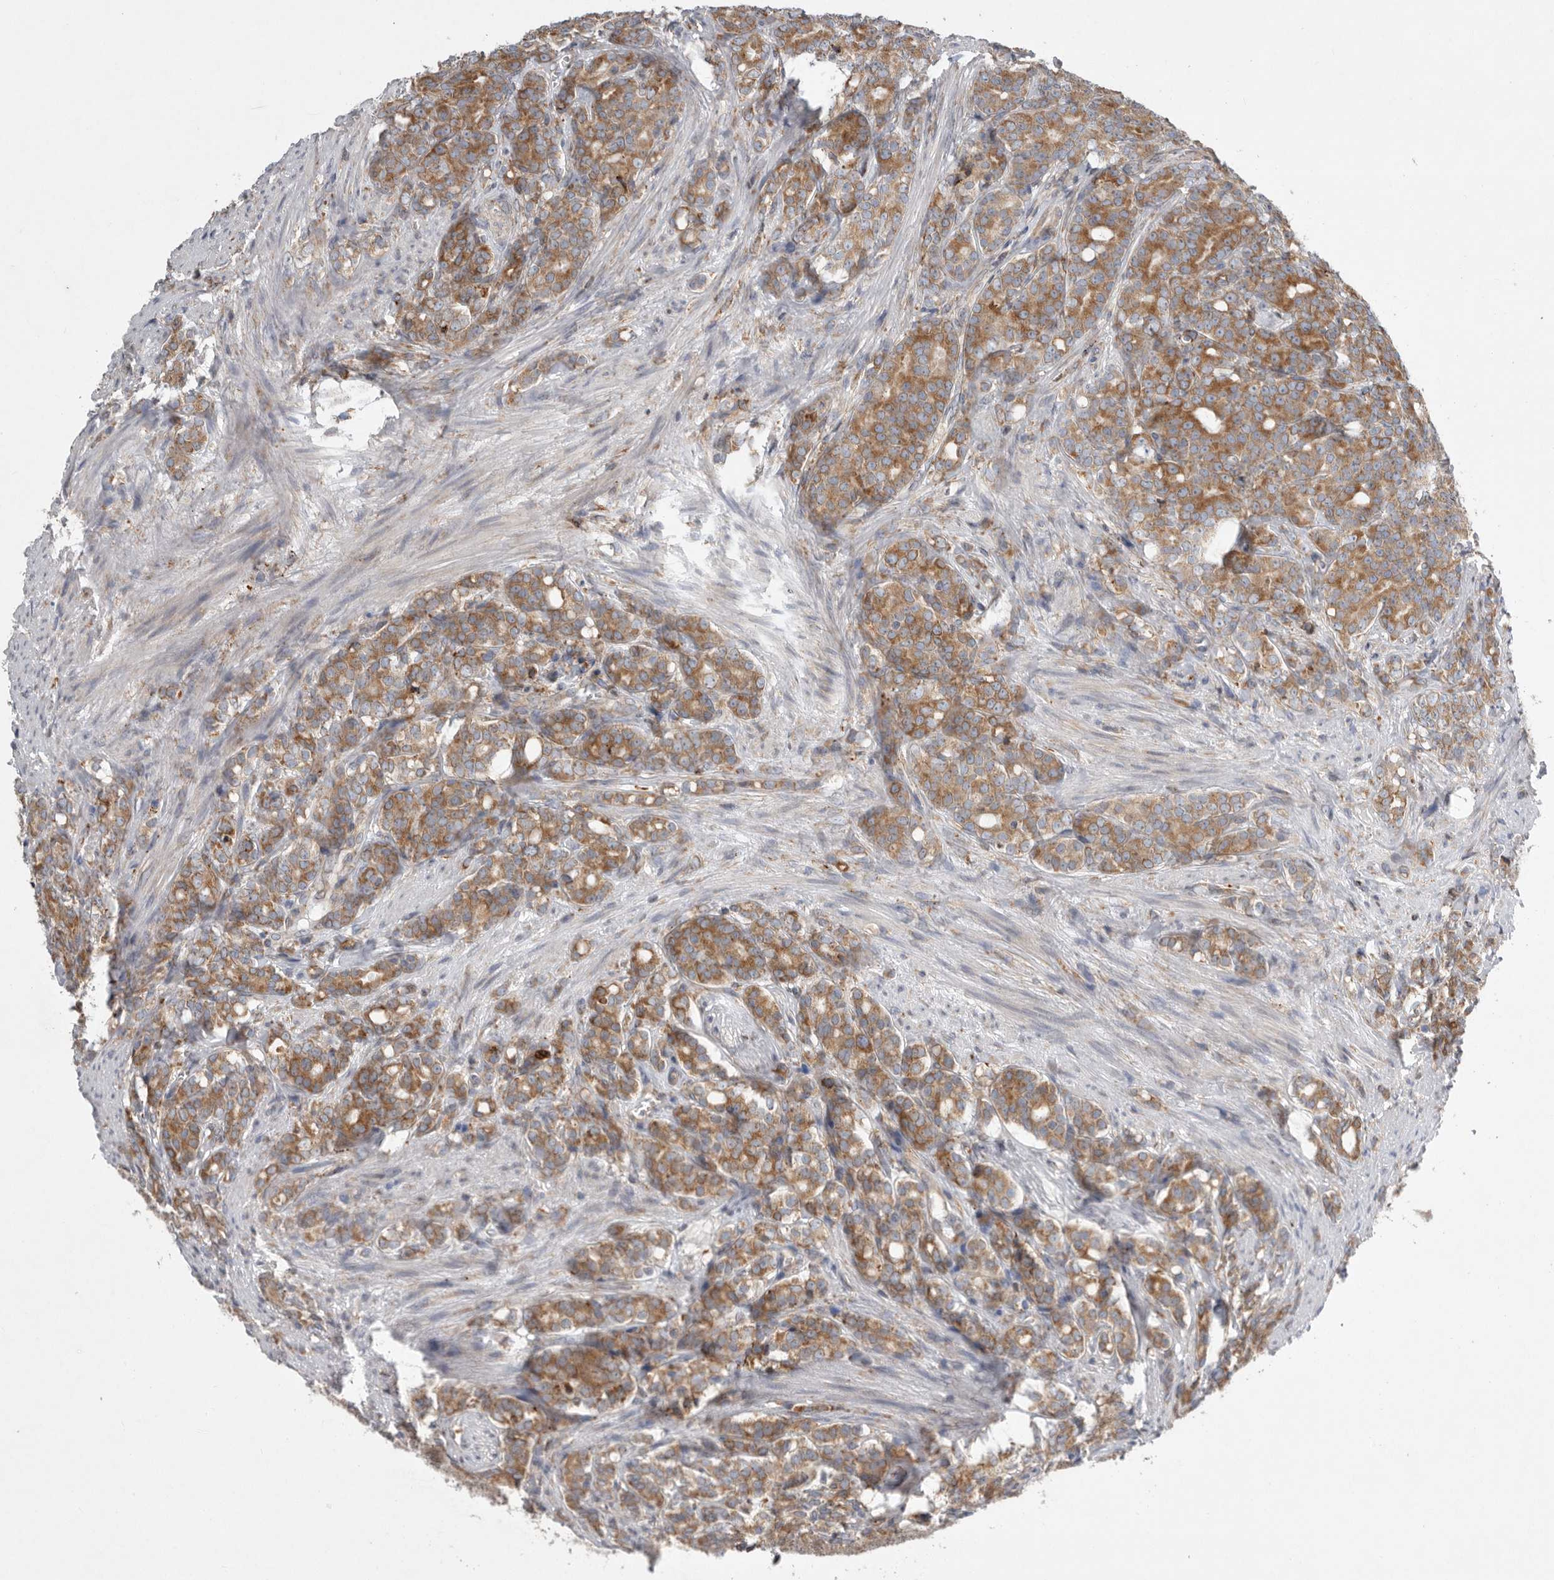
{"staining": {"intensity": "moderate", "quantity": ">75%", "location": "cytoplasmic/membranous"}, "tissue": "prostate cancer", "cell_type": "Tumor cells", "image_type": "cancer", "snomed": [{"axis": "morphology", "description": "Adenocarcinoma, High grade"}, {"axis": "topography", "description": "Prostate"}], "caption": "Immunohistochemical staining of human prostate high-grade adenocarcinoma shows medium levels of moderate cytoplasmic/membranous expression in approximately >75% of tumor cells.", "gene": "GANAB", "patient": {"sex": "male", "age": 62}}